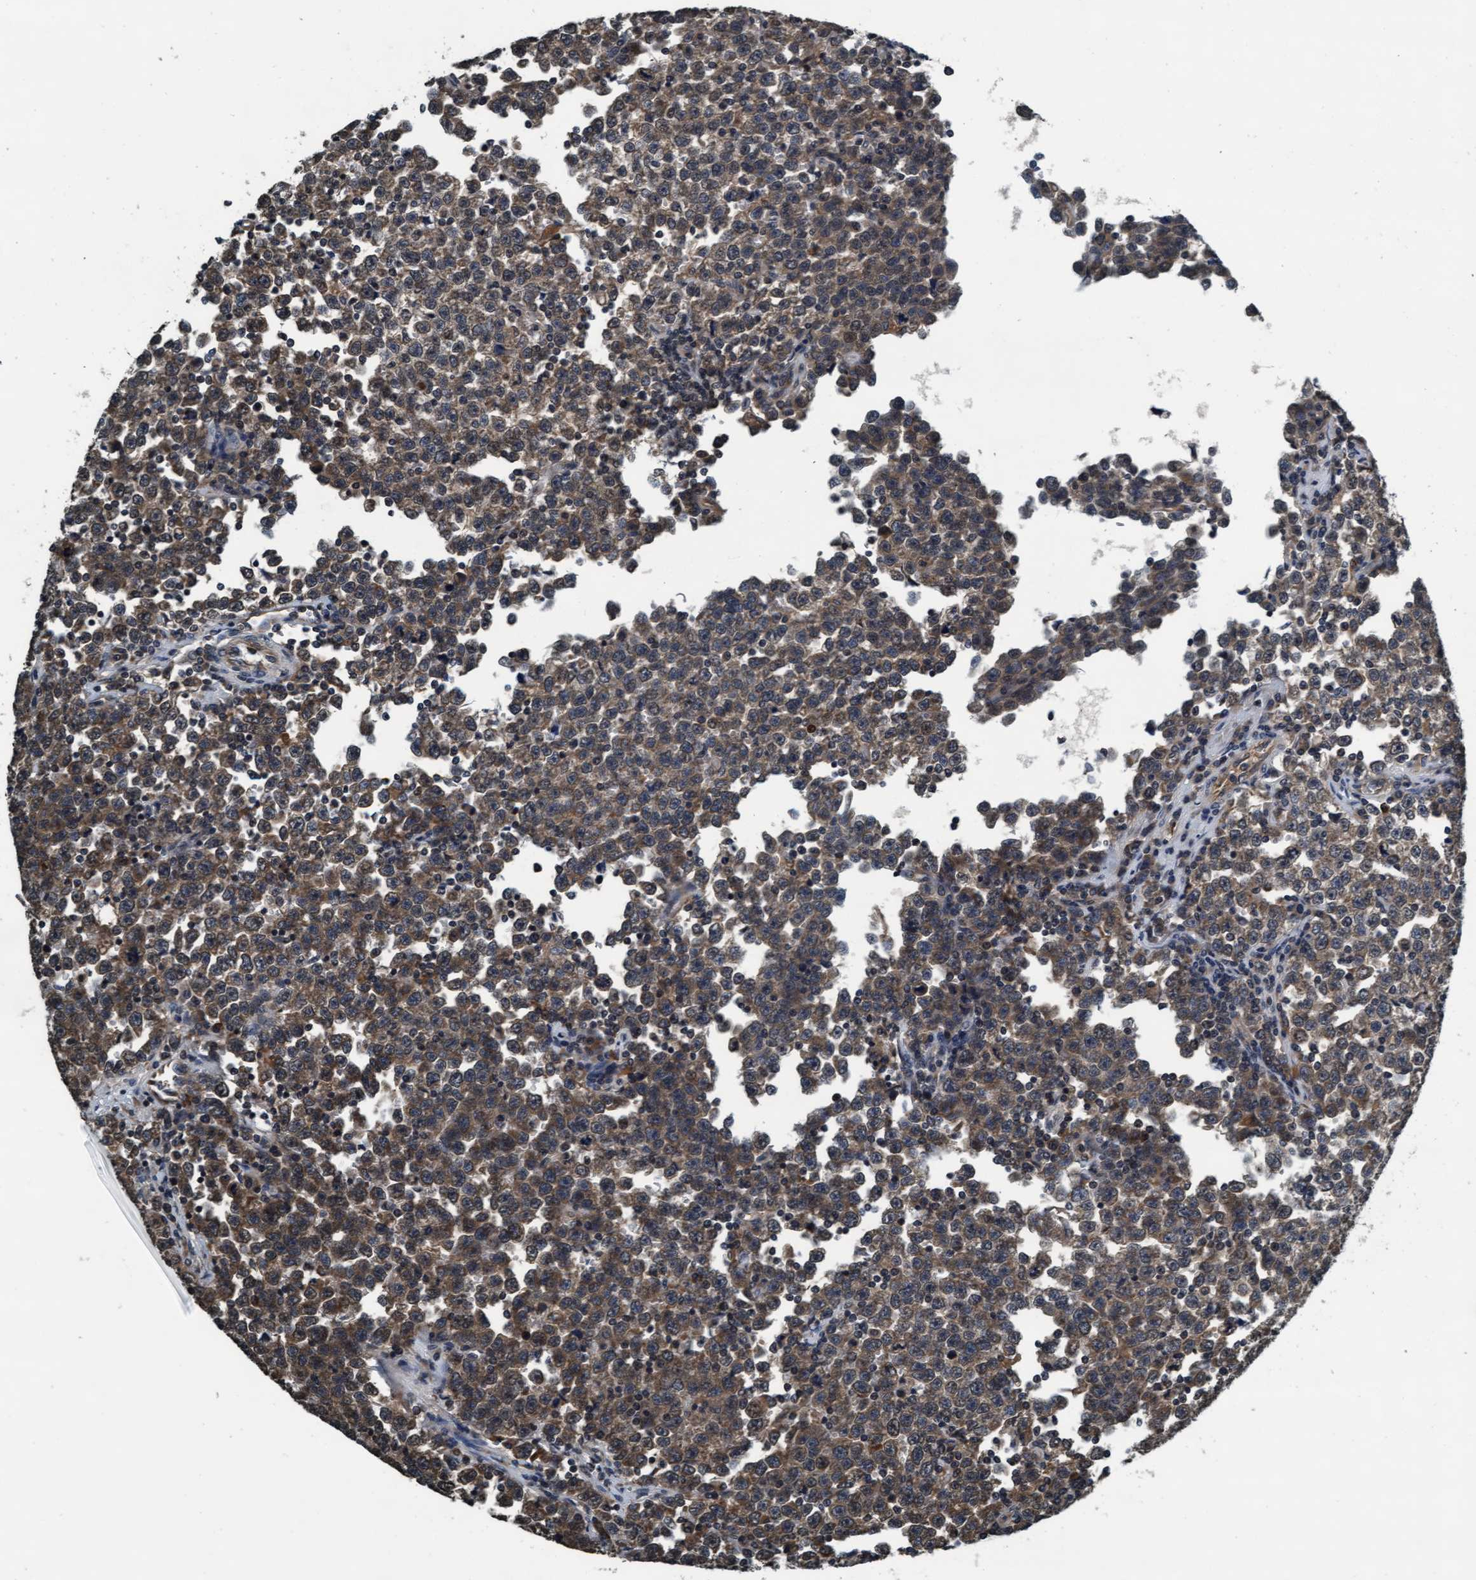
{"staining": {"intensity": "moderate", "quantity": ">75%", "location": "cytoplasmic/membranous,nuclear"}, "tissue": "testis cancer", "cell_type": "Tumor cells", "image_type": "cancer", "snomed": [{"axis": "morphology", "description": "Seminoma, NOS"}, {"axis": "topography", "description": "Testis"}], "caption": "Tumor cells reveal medium levels of moderate cytoplasmic/membranous and nuclear staining in approximately >75% of cells in testis cancer (seminoma).", "gene": "WASF1", "patient": {"sex": "male", "age": 43}}